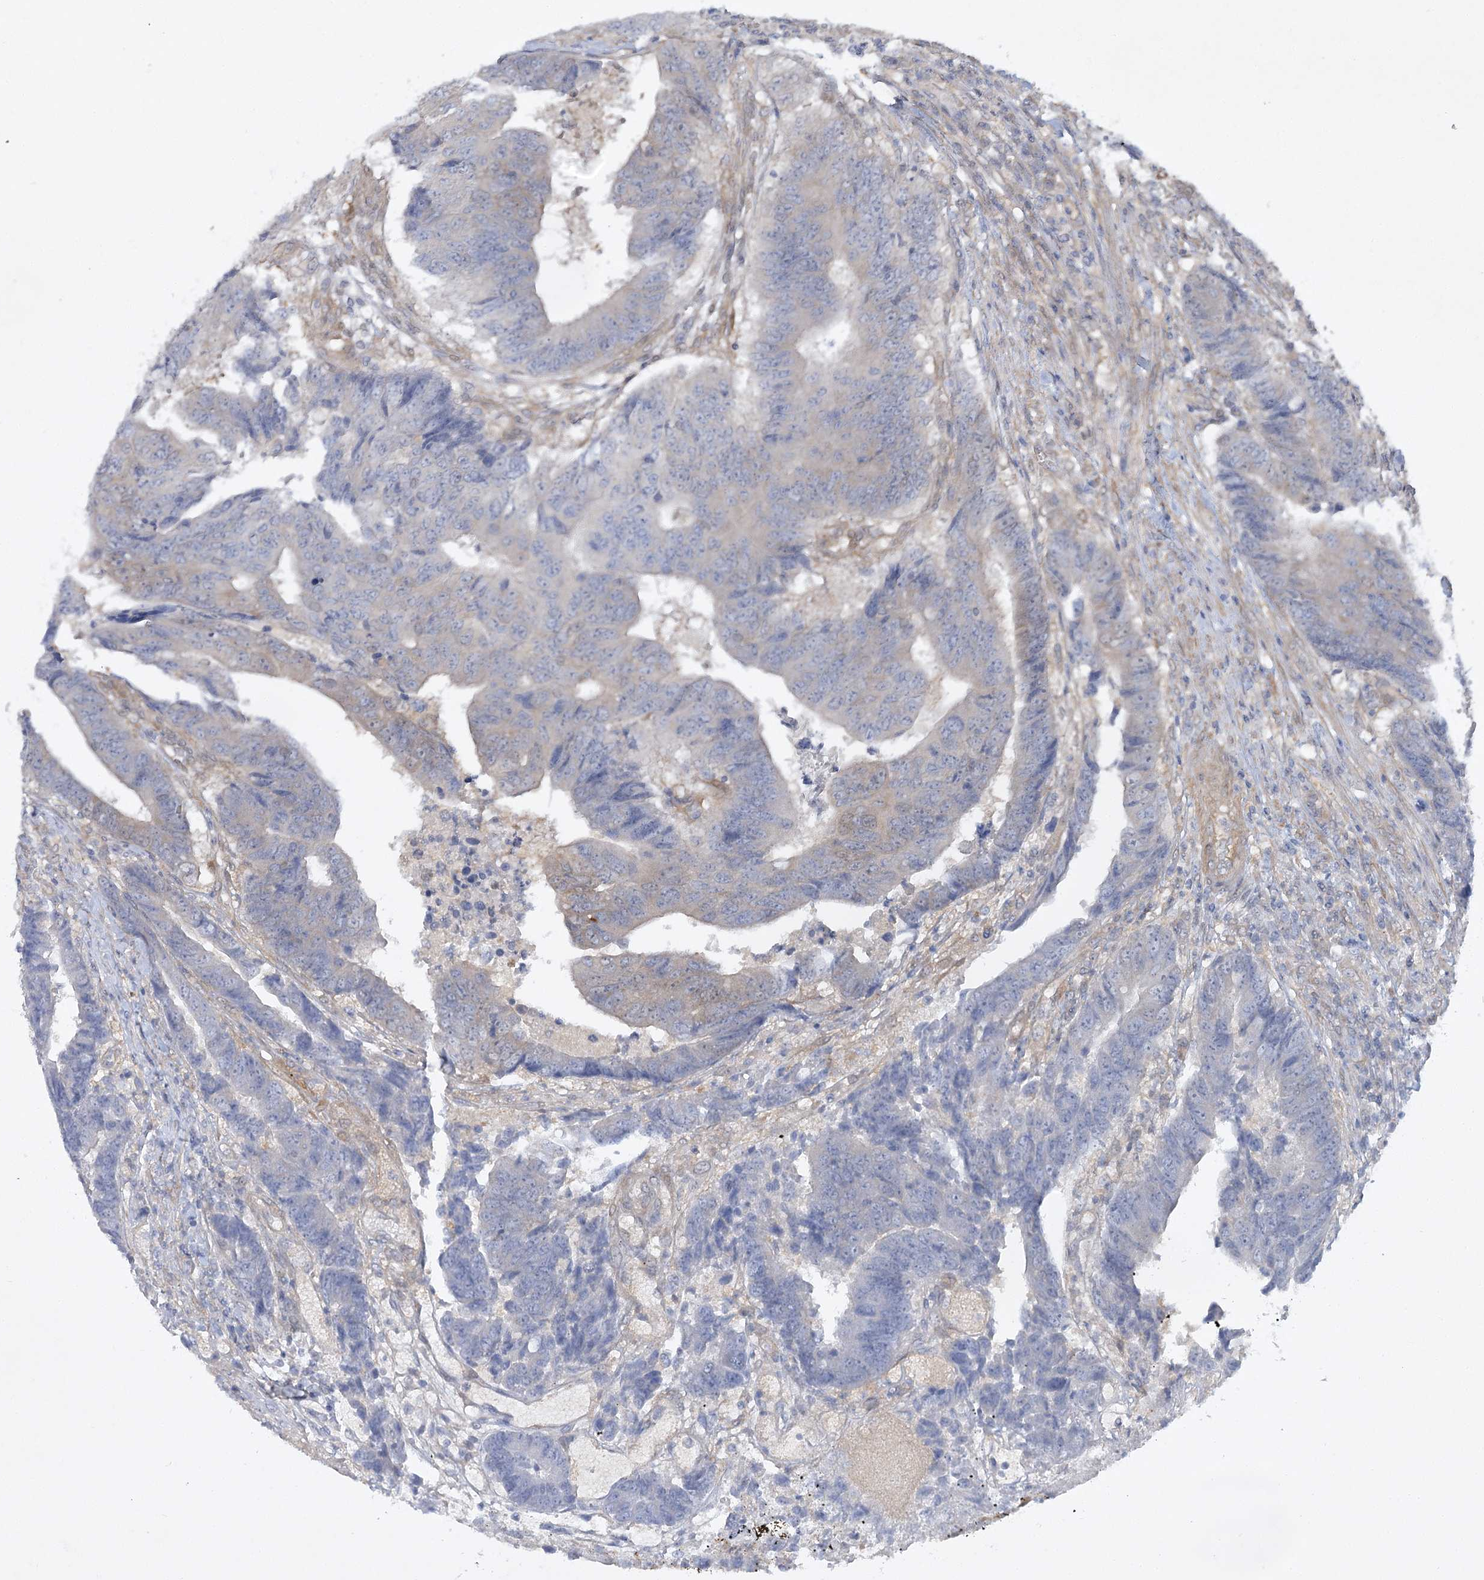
{"staining": {"intensity": "negative", "quantity": "none", "location": "none"}, "tissue": "colorectal cancer", "cell_type": "Tumor cells", "image_type": "cancer", "snomed": [{"axis": "morphology", "description": "Adenocarcinoma, NOS"}, {"axis": "topography", "description": "Rectum"}], "caption": "Immunohistochemistry histopathology image of colorectal cancer stained for a protein (brown), which reveals no positivity in tumor cells.", "gene": "AAMDC", "patient": {"sex": "male", "age": 84}}